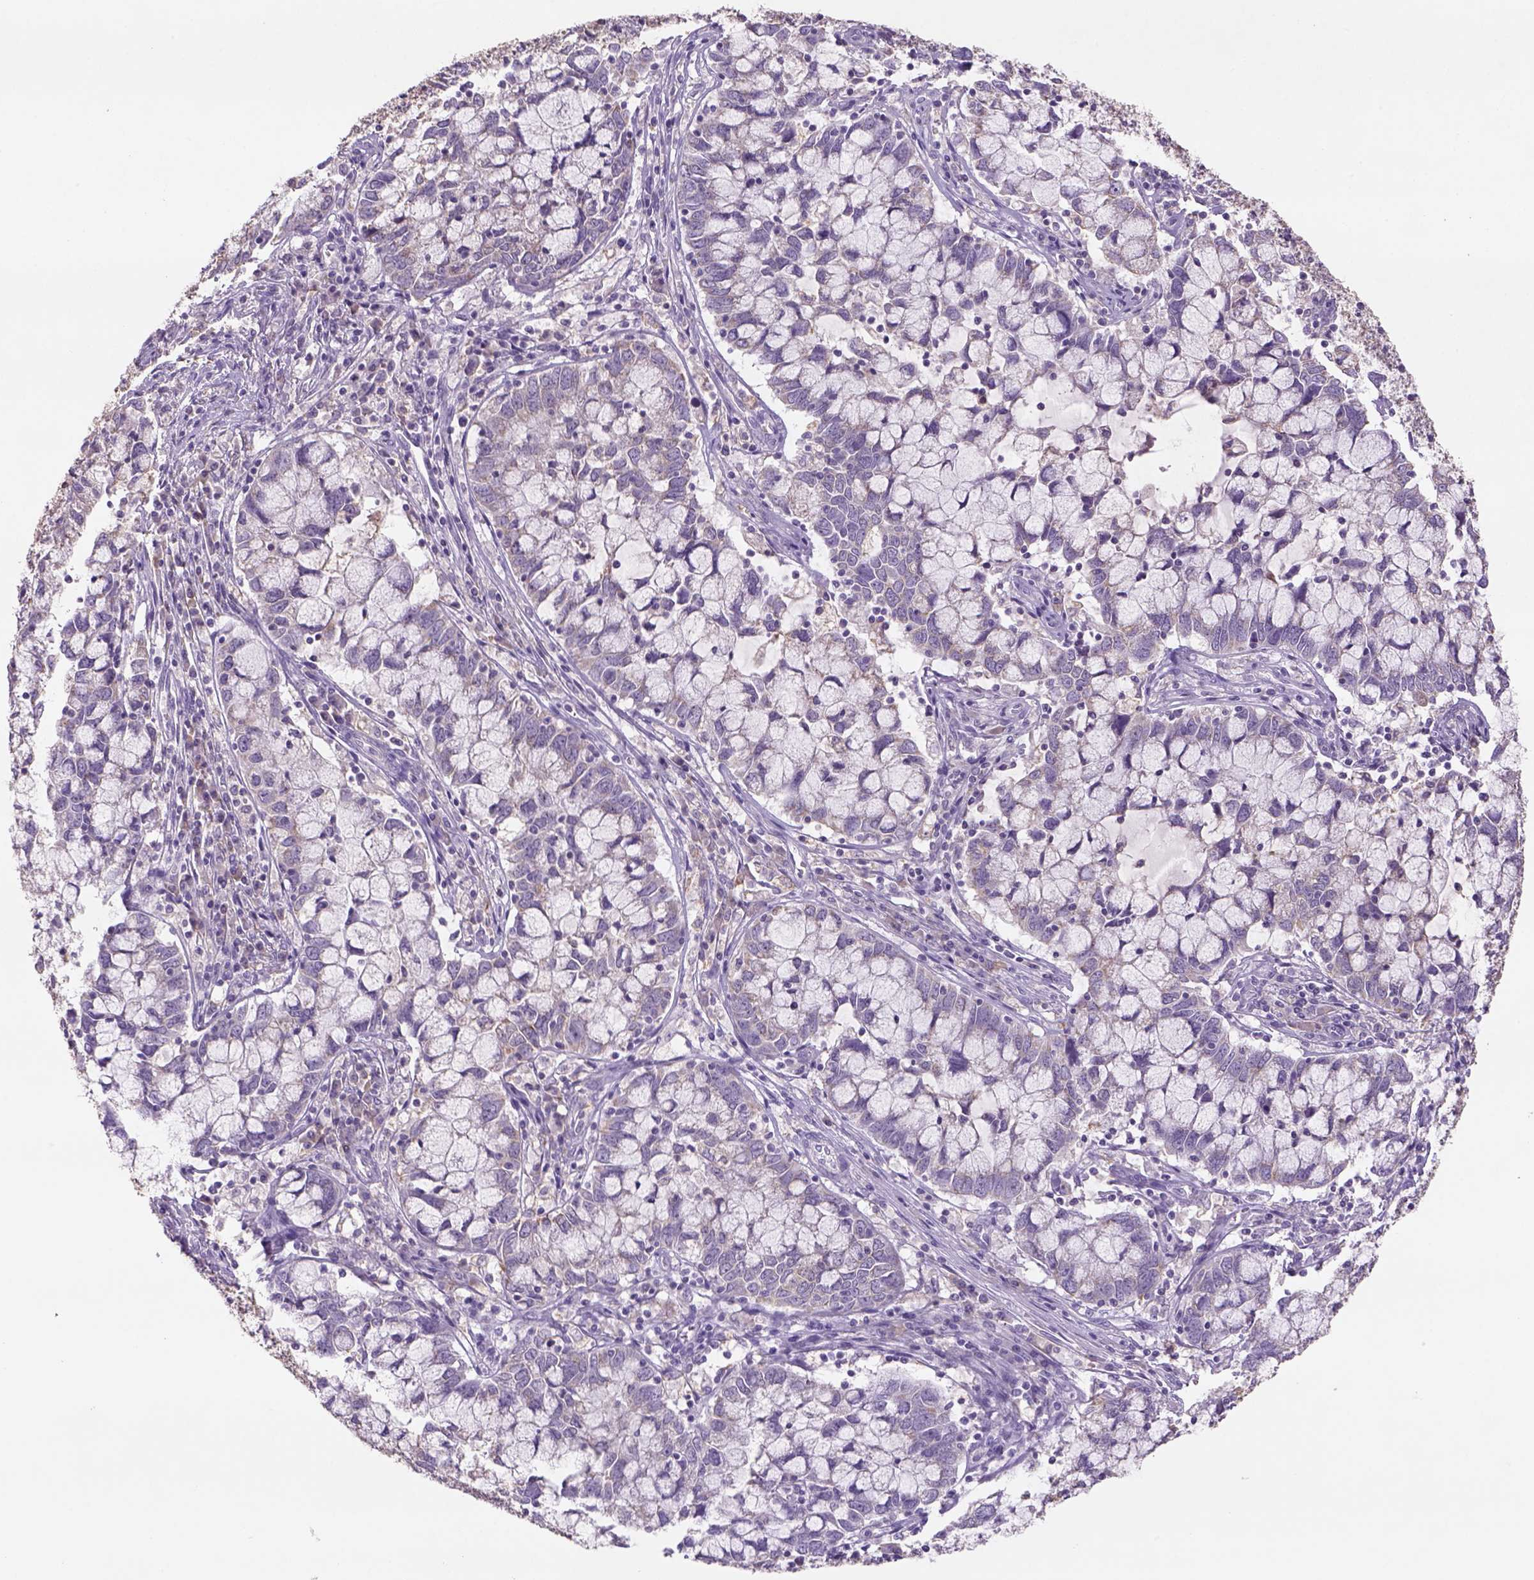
{"staining": {"intensity": "weak", "quantity": ">75%", "location": "cytoplasmic/membranous"}, "tissue": "cervical cancer", "cell_type": "Tumor cells", "image_type": "cancer", "snomed": [{"axis": "morphology", "description": "Adenocarcinoma, NOS"}, {"axis": "topography", "description": "Cervix"}], "caption": "A micrograph showing weak cytoplasmic/membranous staining in about >75% of tumor cells in cervical cancer, as visualized by brown immunohistochemical staining.", "gene": "NAALAD2", "patient": {"sex": "female", "age": 40}}